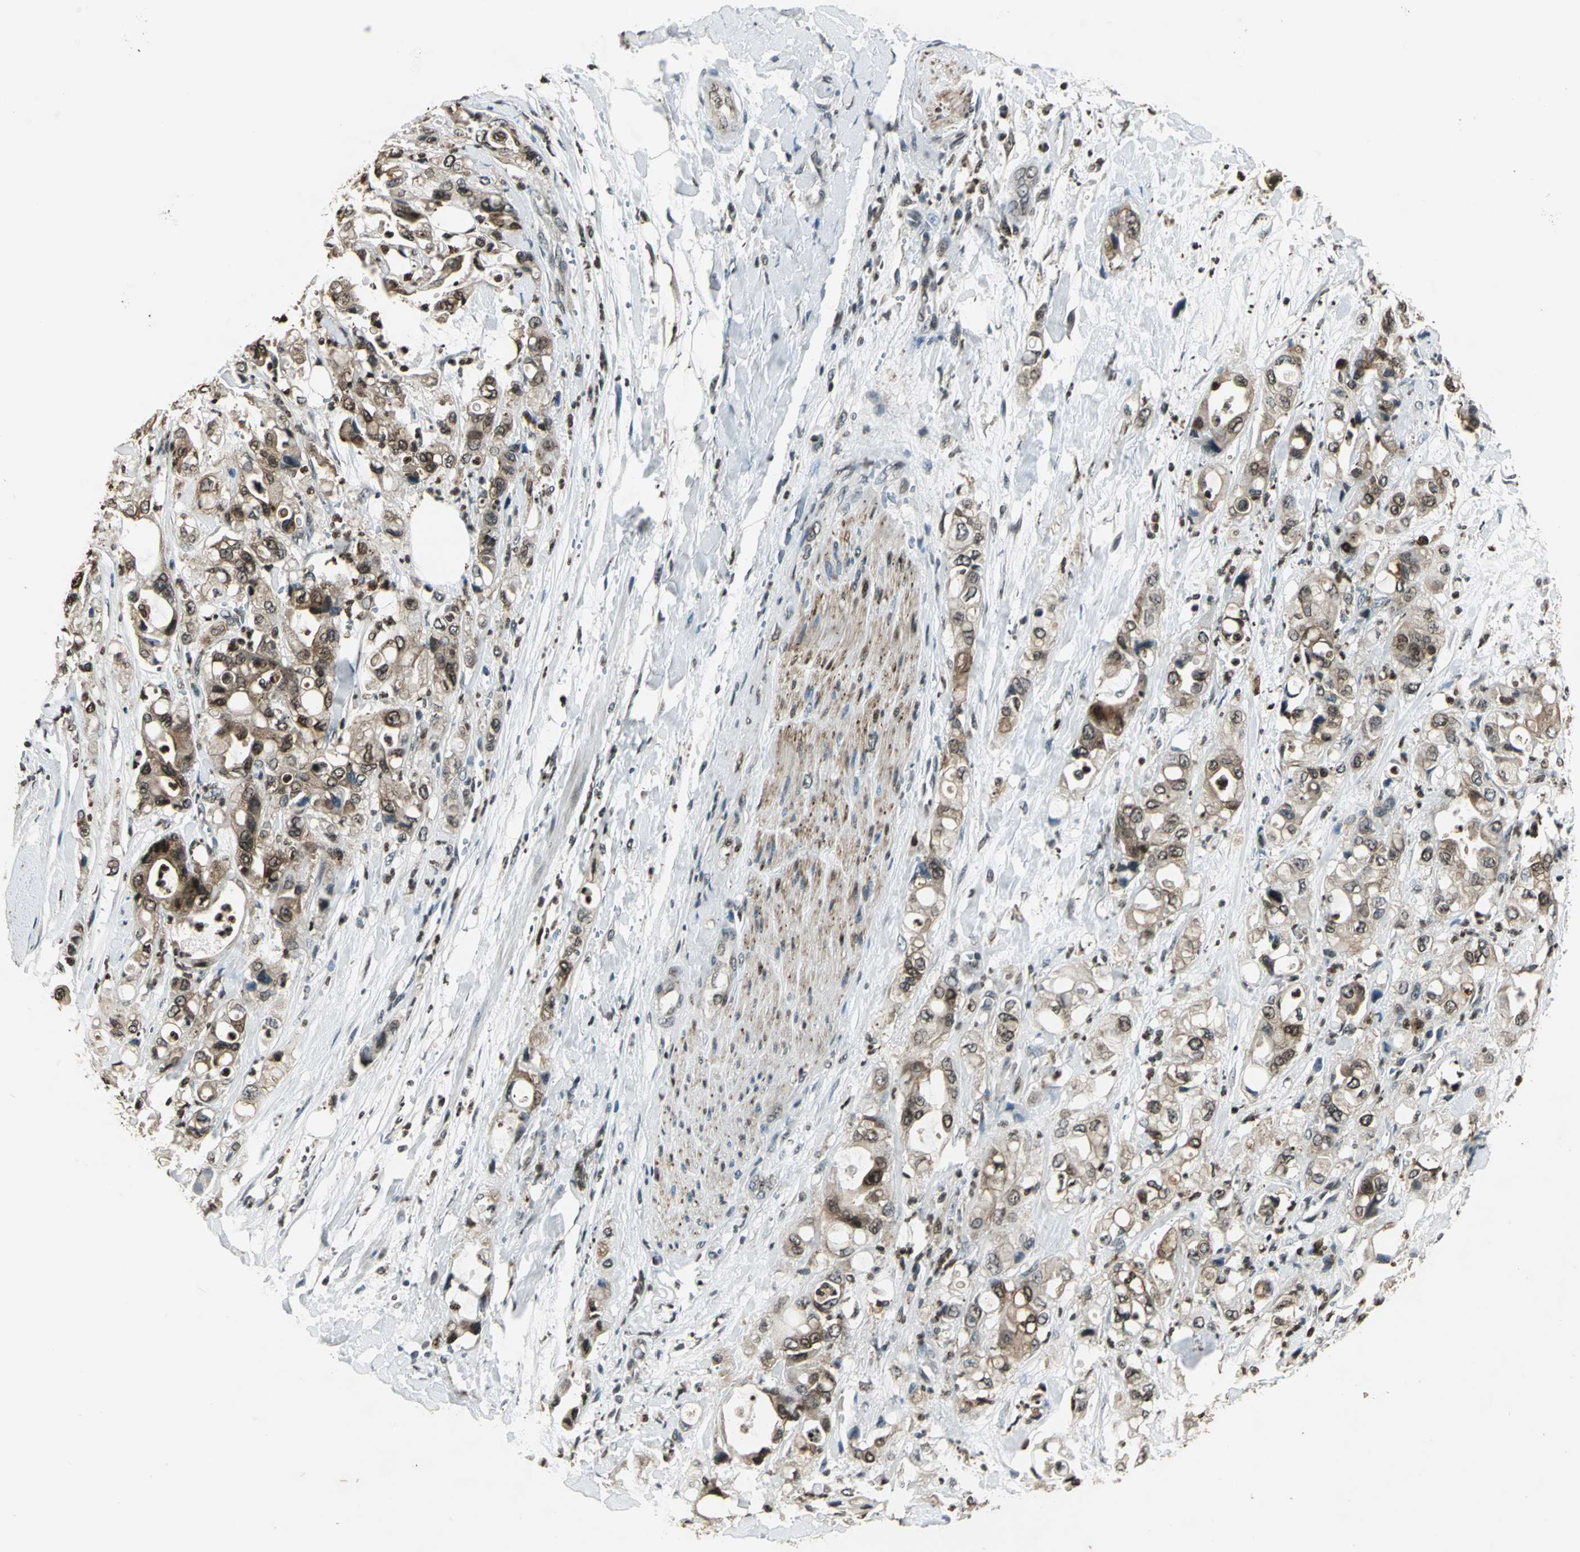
{"staining": {"intensity": "moderate", "quantity": ">75%", "location": "cytoplasmic/membranous,nuclear"}, "tissue": "pancreatic cancer", "cell_type": "Tumor cells", "image_type": "cancer", "snomed": [{"axis": "morphology", "description": "Adenocarcinoma, NOS"}, {"axis": "topography", "description": "Pancreas"}], "caption": "Tumor cells reveal medium levels of moderate cytoplasmic/membranous and nuclear expression in about >75% of cells in pancreatic cancer (adenocarcinoma).", "gene": "LGALS3", "patient": {"sex": "male", "age": 70}}